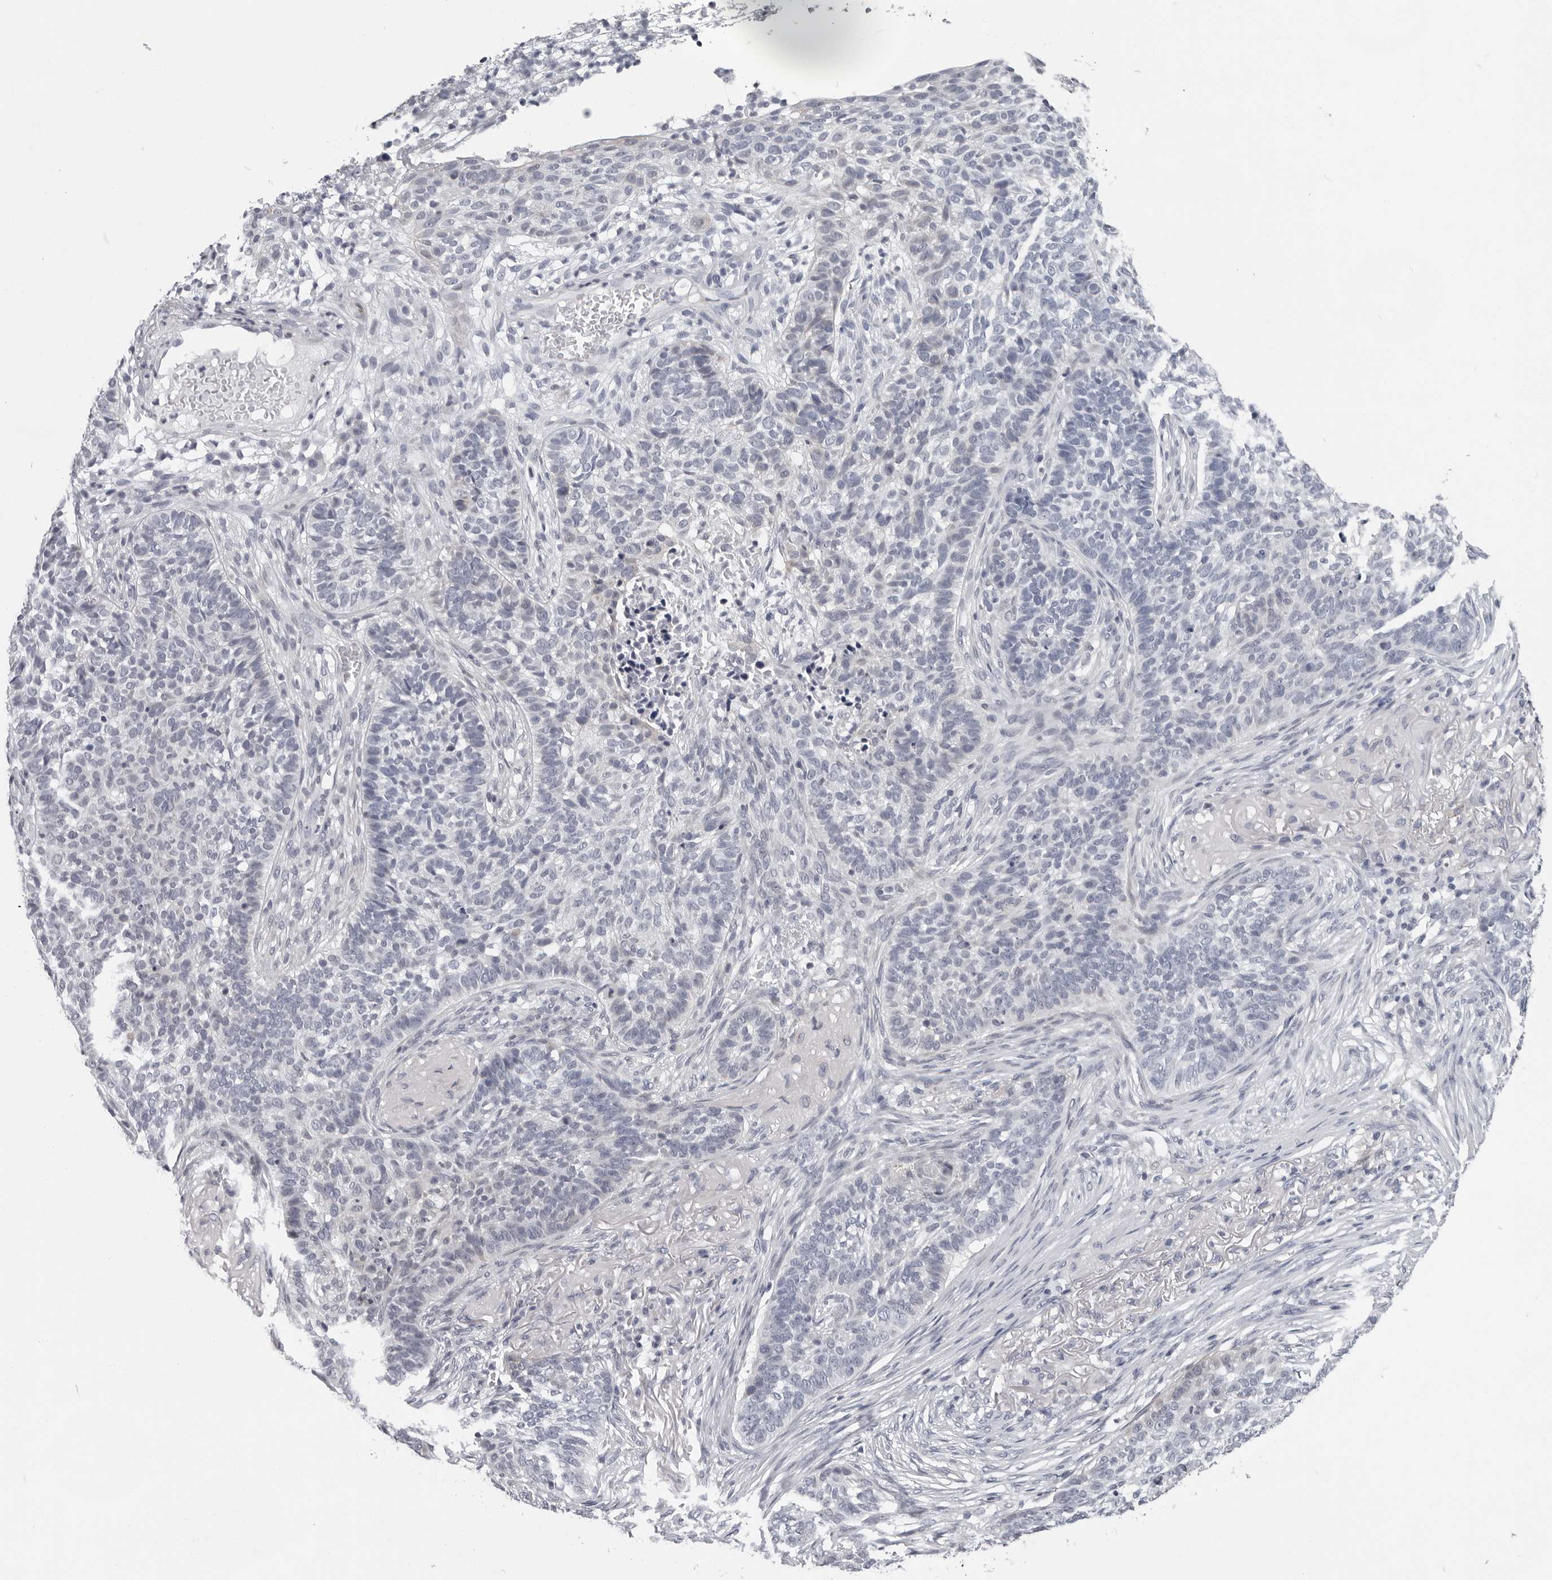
{"staining": {"intensity": "negative", "quantity": "none", "location": "none"}, "tissue": "skin cancer", "cell_type": "Tumor cells", "image_type": "cancer", "snomed": [{"axis": "morphology", "description": "Basal cell carcinoma"}, {"axis": "topography", "description": "Skin"}], "caption": "The histopathology image exhibits no significant expression in tumor cells of basal cell carcinoma (skin). (IHC, brightfield microscopy, high magnification).", "gene": "CCDC28B", "patient": {"sex": "male", "age": 85}}